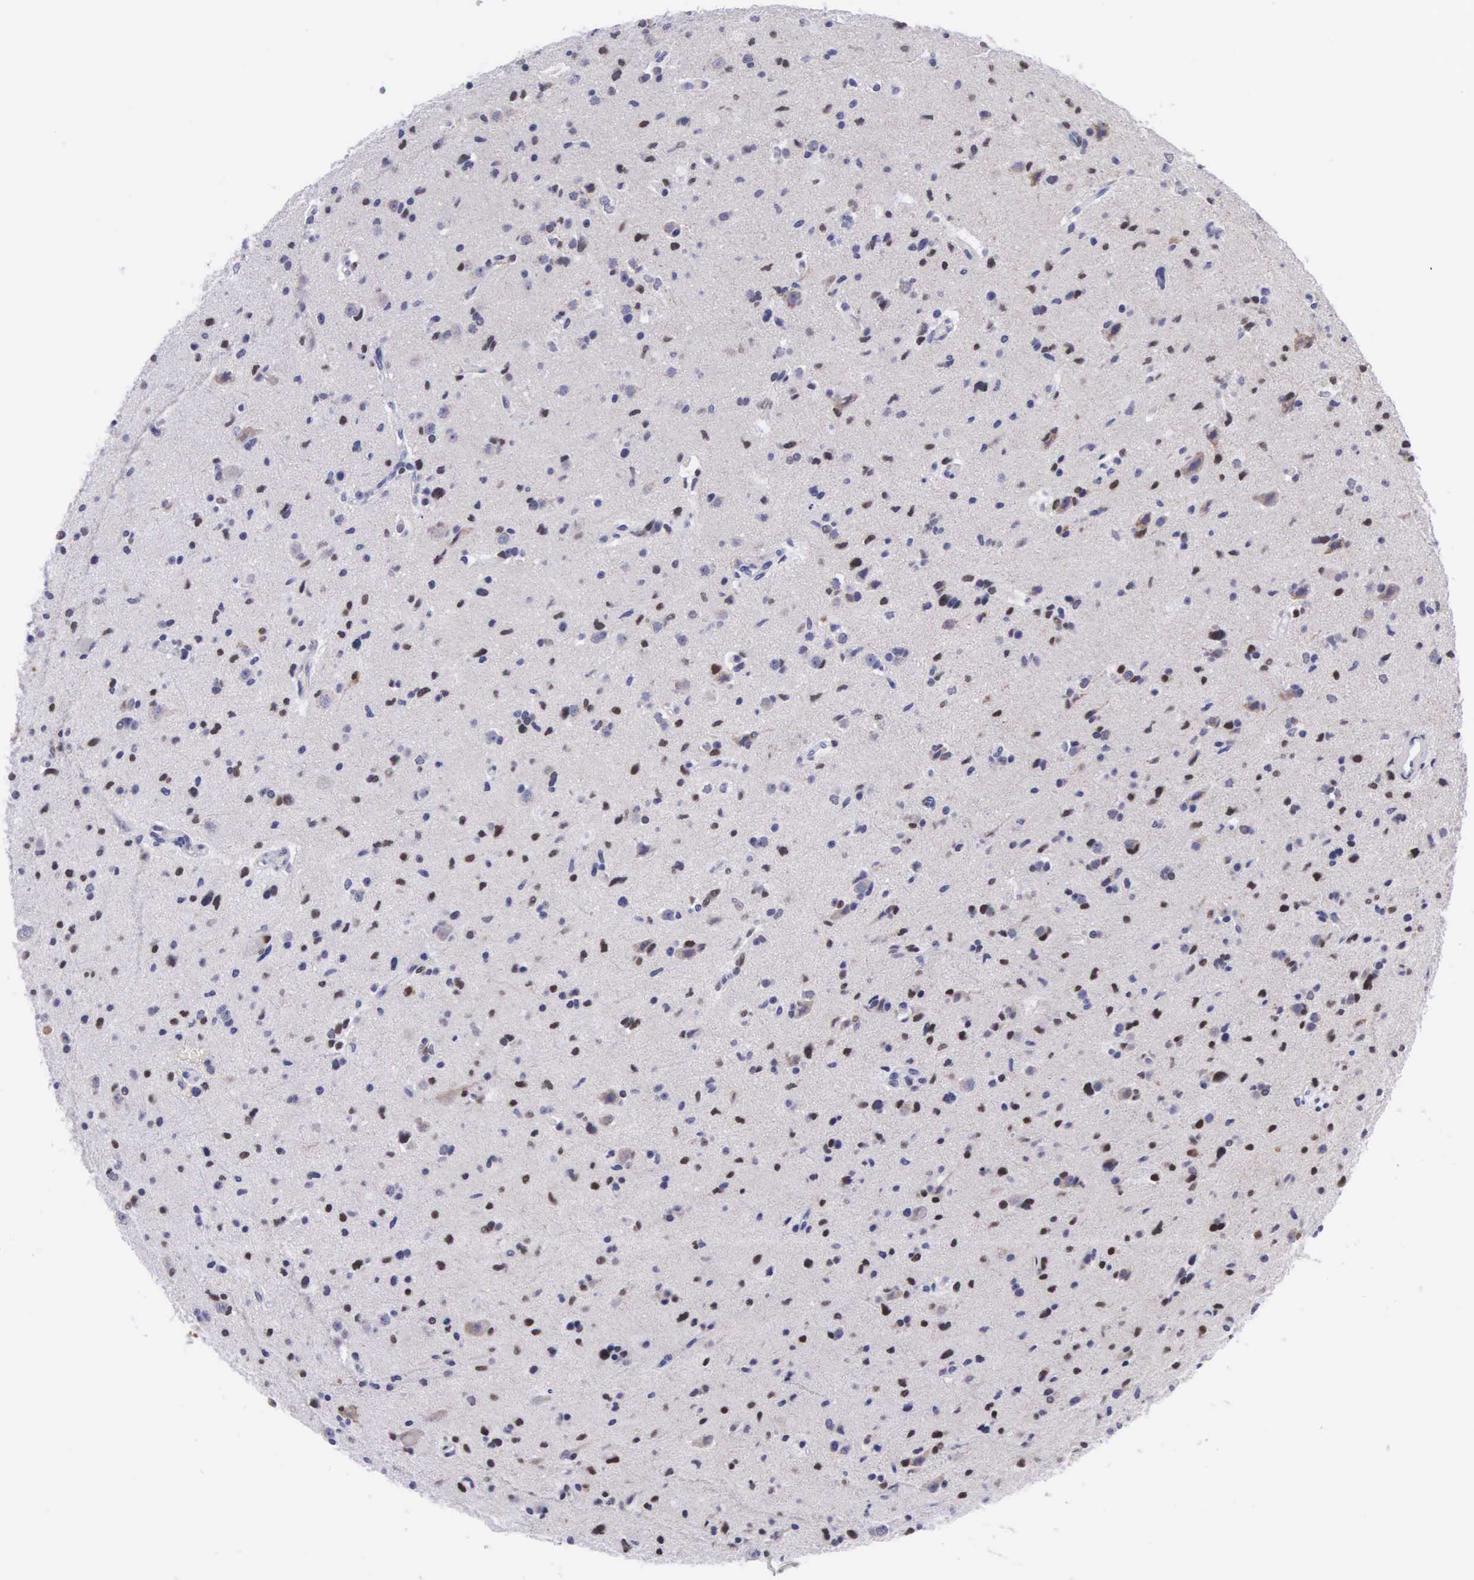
{"staining": {"intensity": "strong", "quantity": "<25%", "location": "nuclear"}, "tissue": "glioma", "cell_type": "Tumor cells", "image_type": "cancer", "snomed": [{"axis": "morphology", "description": "Glioma, malignant, Low grade"}, {"axis": "topography", "description": "Brain"}], "caption": "Immunohistochemistry micrograph of malignant low-grade glioma stained for a protein (brown), which demonstrates medium levels of strong nuclear expression in about <25% of tumor cells.", "gene": "SOX11", "patient": {"sex": "female", "age": 46}}